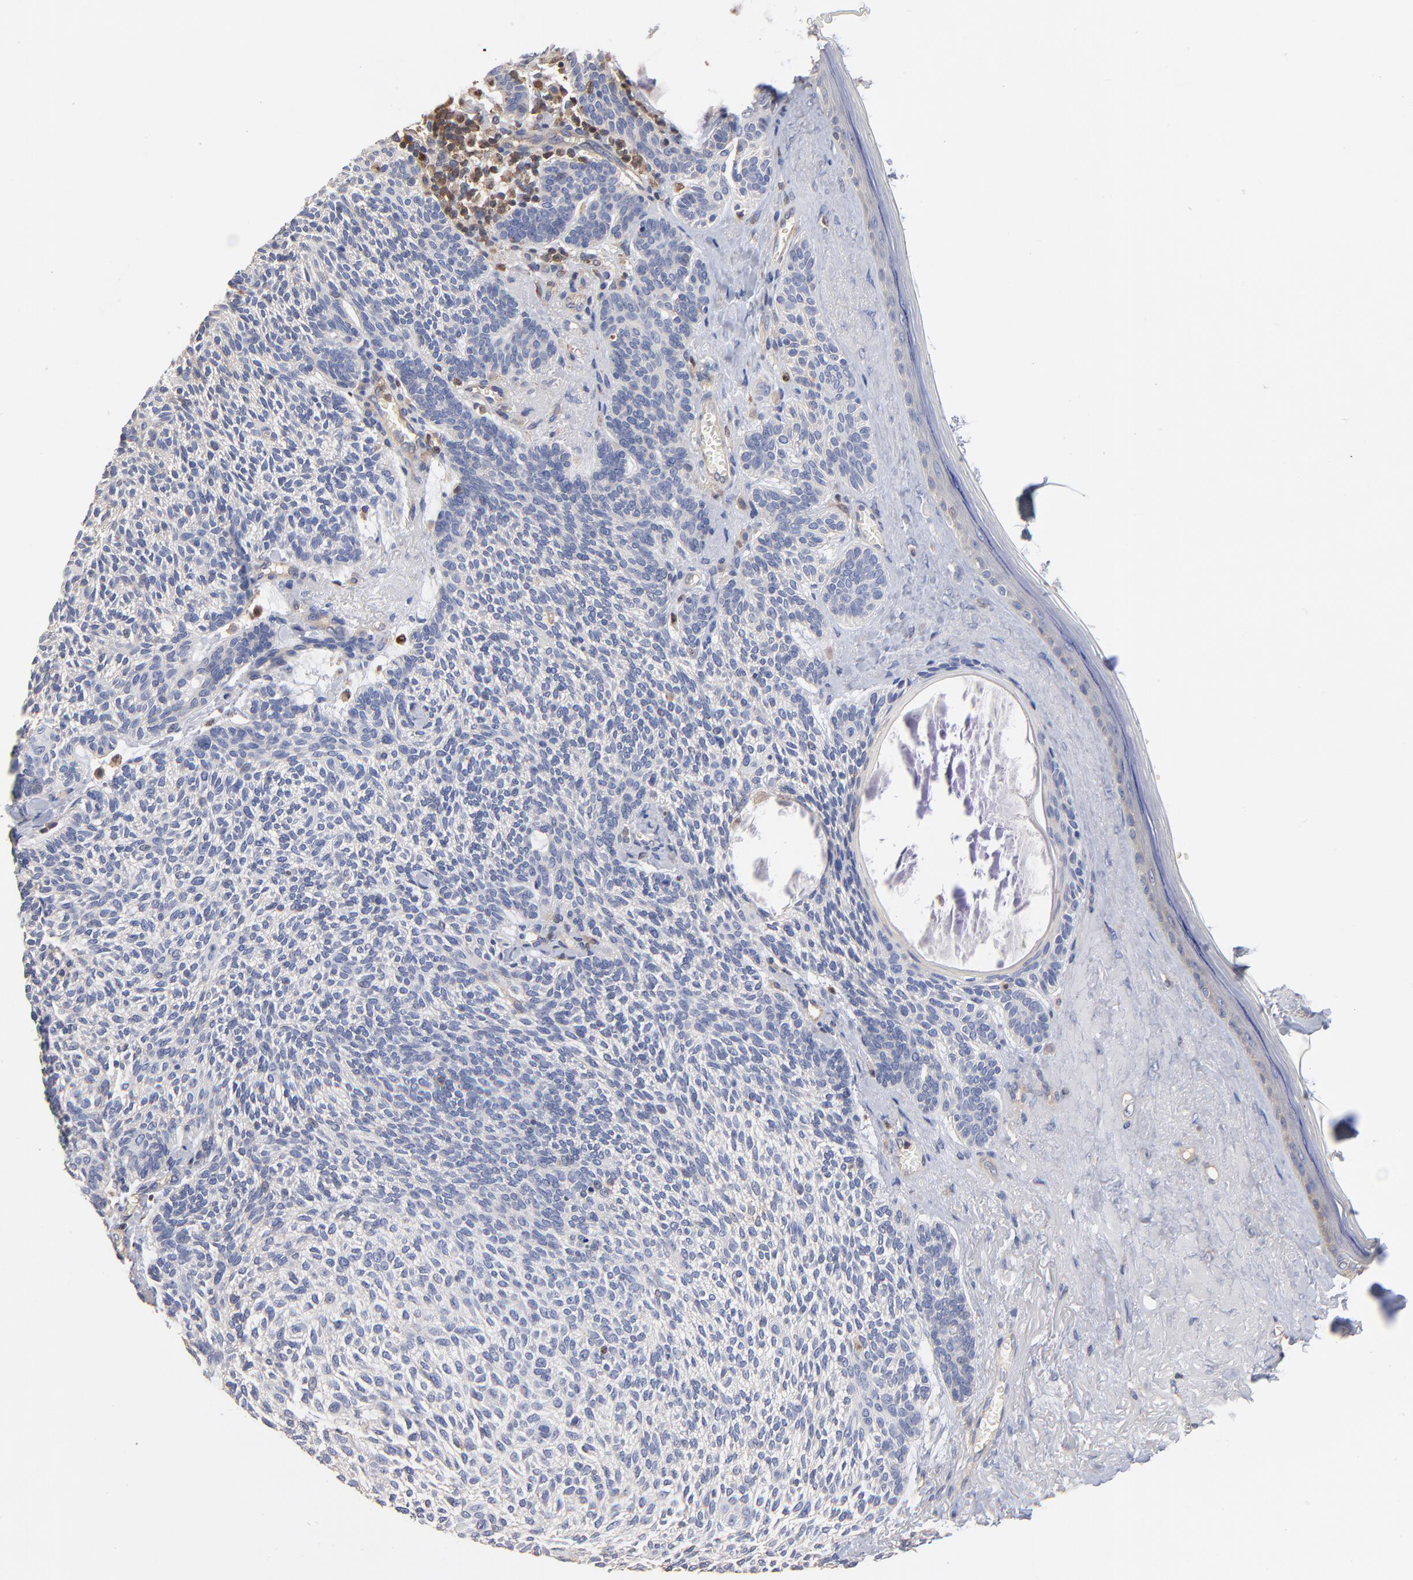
{"staining": {"intensity": "negative", "quantity": "none", "location": "none"}, "tissue": "skin cancer", "cell_type": "Tumor cells", "image_type": "cancer", "snomed": [{"axis": "morphology", "description": "Normal tissue, NOS"}, {"axis": "morphology", "description": "Basal cell carcinoma"}, {"axis": "topography", "description": "Skin"}], "caption": "There is no significant positivity in tumor cells of skin basal cell carcinoma.", "gene": "ARHGEF6", "patient": {"sex": "female", "age": 70}}